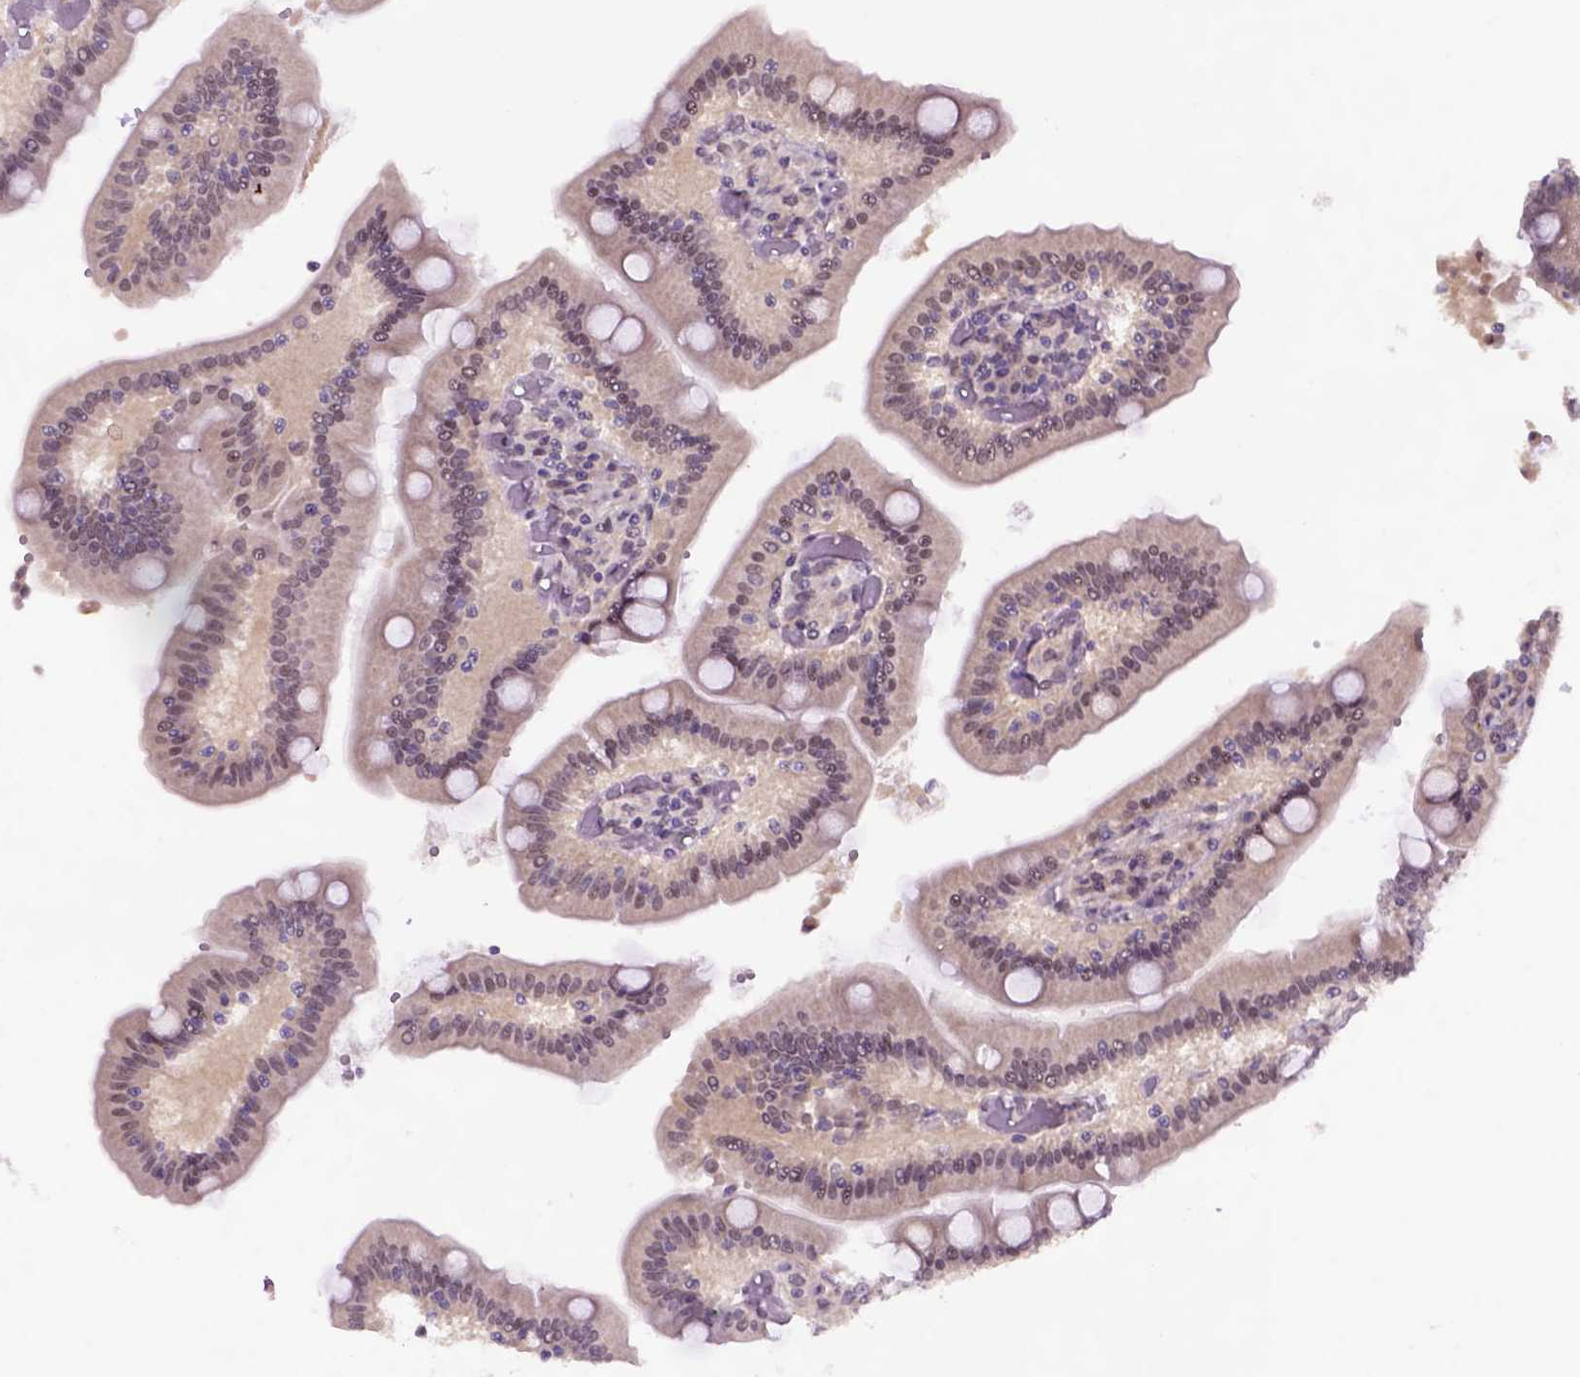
{"staining": {"intensity": "moderate", "quantity": "<25%", "location": "cytoplasmic/membranous,nuclear"}, "tissue": "duodenum", "cell_type": "Glandular cells", "image_type": "normal", "snomed": [{"axis": "morphology", "description": "Normal tissue, NOS"}, {"axis": "topography", "description": "Duodenum"}], "caption": "Brown immunohistochemical staining in unremarkable human duodenum exhibits moderate cytoplasmic/membranous,nuclear expression in approximately <25% of glandular cells. (DAB (3,3'-diaminobenzidine) IHC, brown staining for protein, blue staining for nuclei).", "gene": "RAB43", "patient": {"sex": "female", "age": 62}}